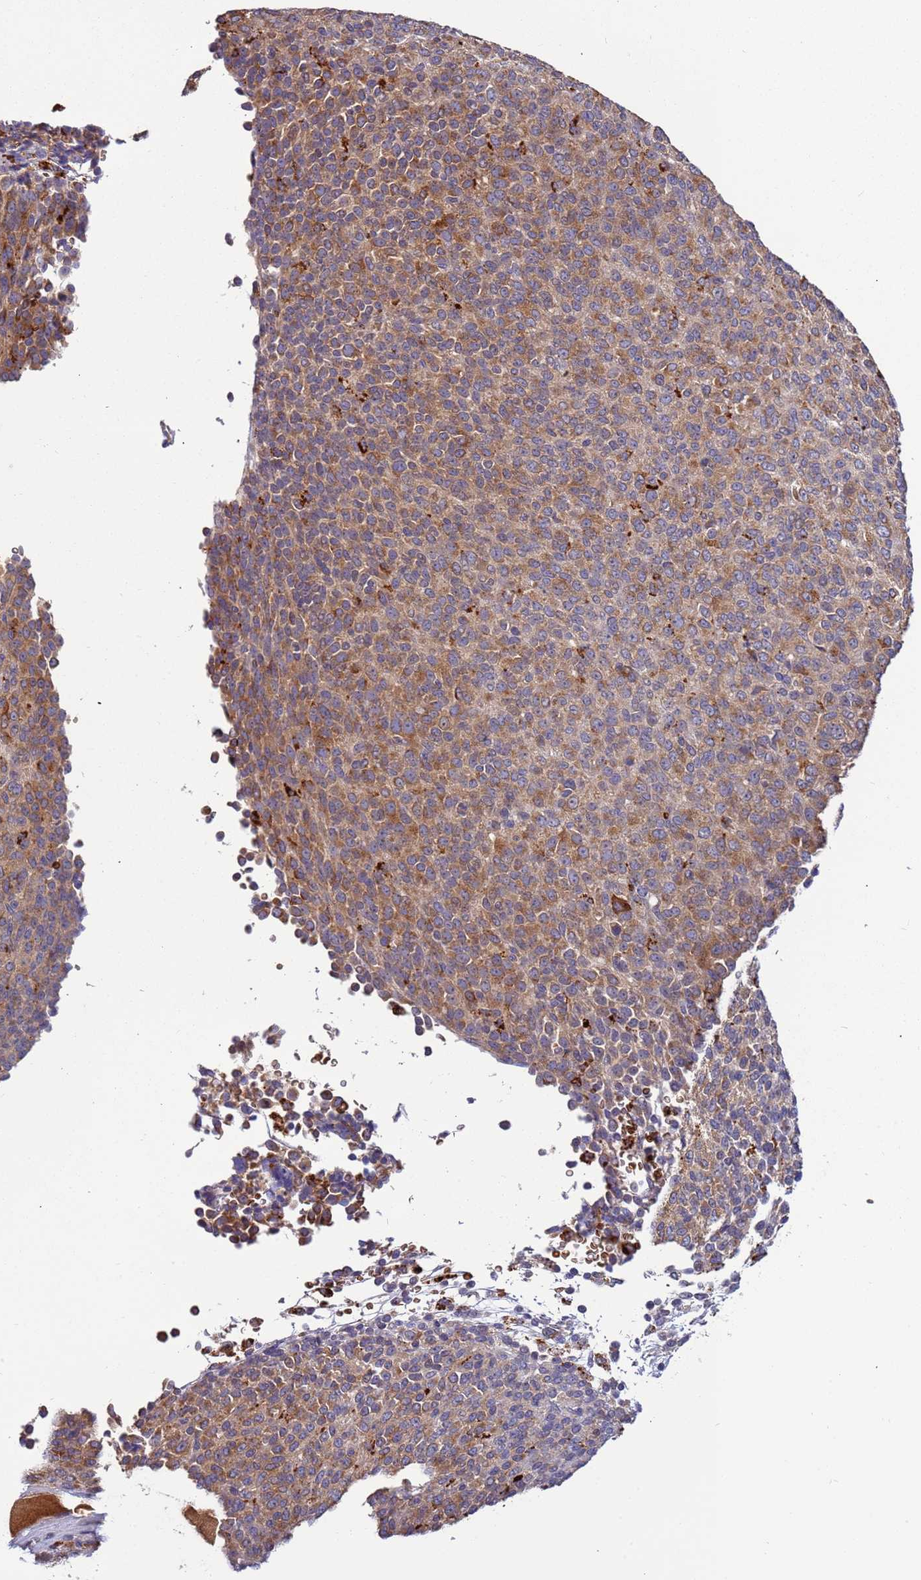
{"staining": {"intensity": "moderate", "quantity": ">75%", "location": "cytoplasmic/membranous"}, "tissue": "melanoma", "cell_type": "Tumor cells", "image_type": "cancer", "snomed": [{"axis": "morphology", "description": "Malignant melanoma, Metastatic site"}, {"axis": "topography", "description": "Brain"}], "caption": "This image reveals malignant melanoma (metastatic site) stained with immunohistochemistry to label a protein in brown. The cytoplasmic/membranous of tumor cells show moderate positivity for the protein. Nuclei are counter-stained blue.", "gene": "VPS36", "patient": {"sex": "female", "age": 56}}